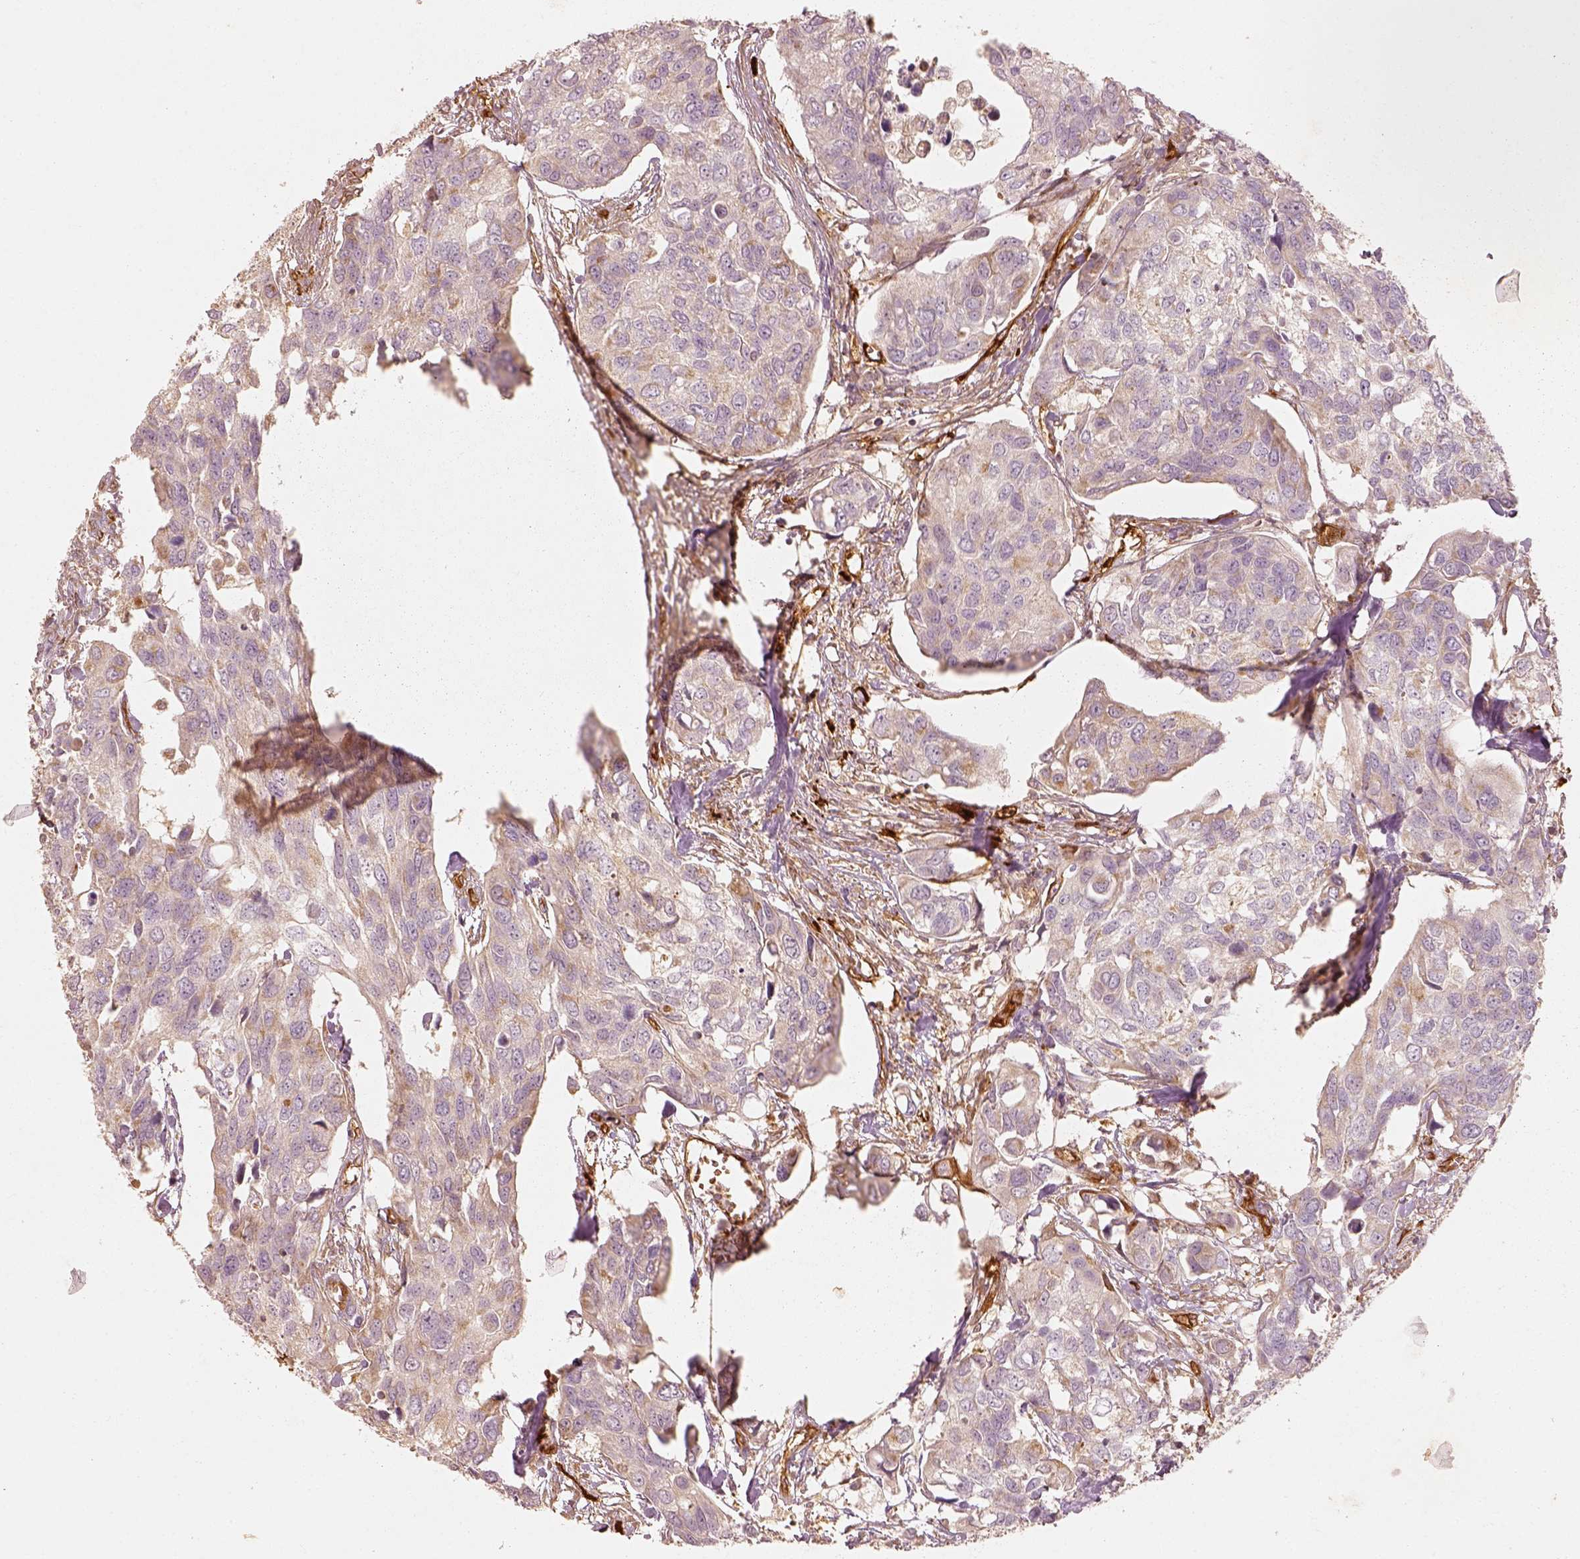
{"staining": {"intensity": "moderate", "quantity": "<25%", "location": "cytoplasmic/membranous"}, "tissue": "urothelial cancer", "cell_type": "Tumor cells", "image_type": "cancer", "snomed": [{"axis": "morphology", "description": "Urothelial carcinoma, High grade"}, {"axis": "topography", "description": "Urinary bladder"}], "caption": "Protein staining by immunohistochemistry shows moderate cytoplasmic/membranous staining in approximately <25% of tumor cells in high-grade urothelial carcinoma.", "gene": "FSCN1", "patient": {"sex": "male", "age": 60}}